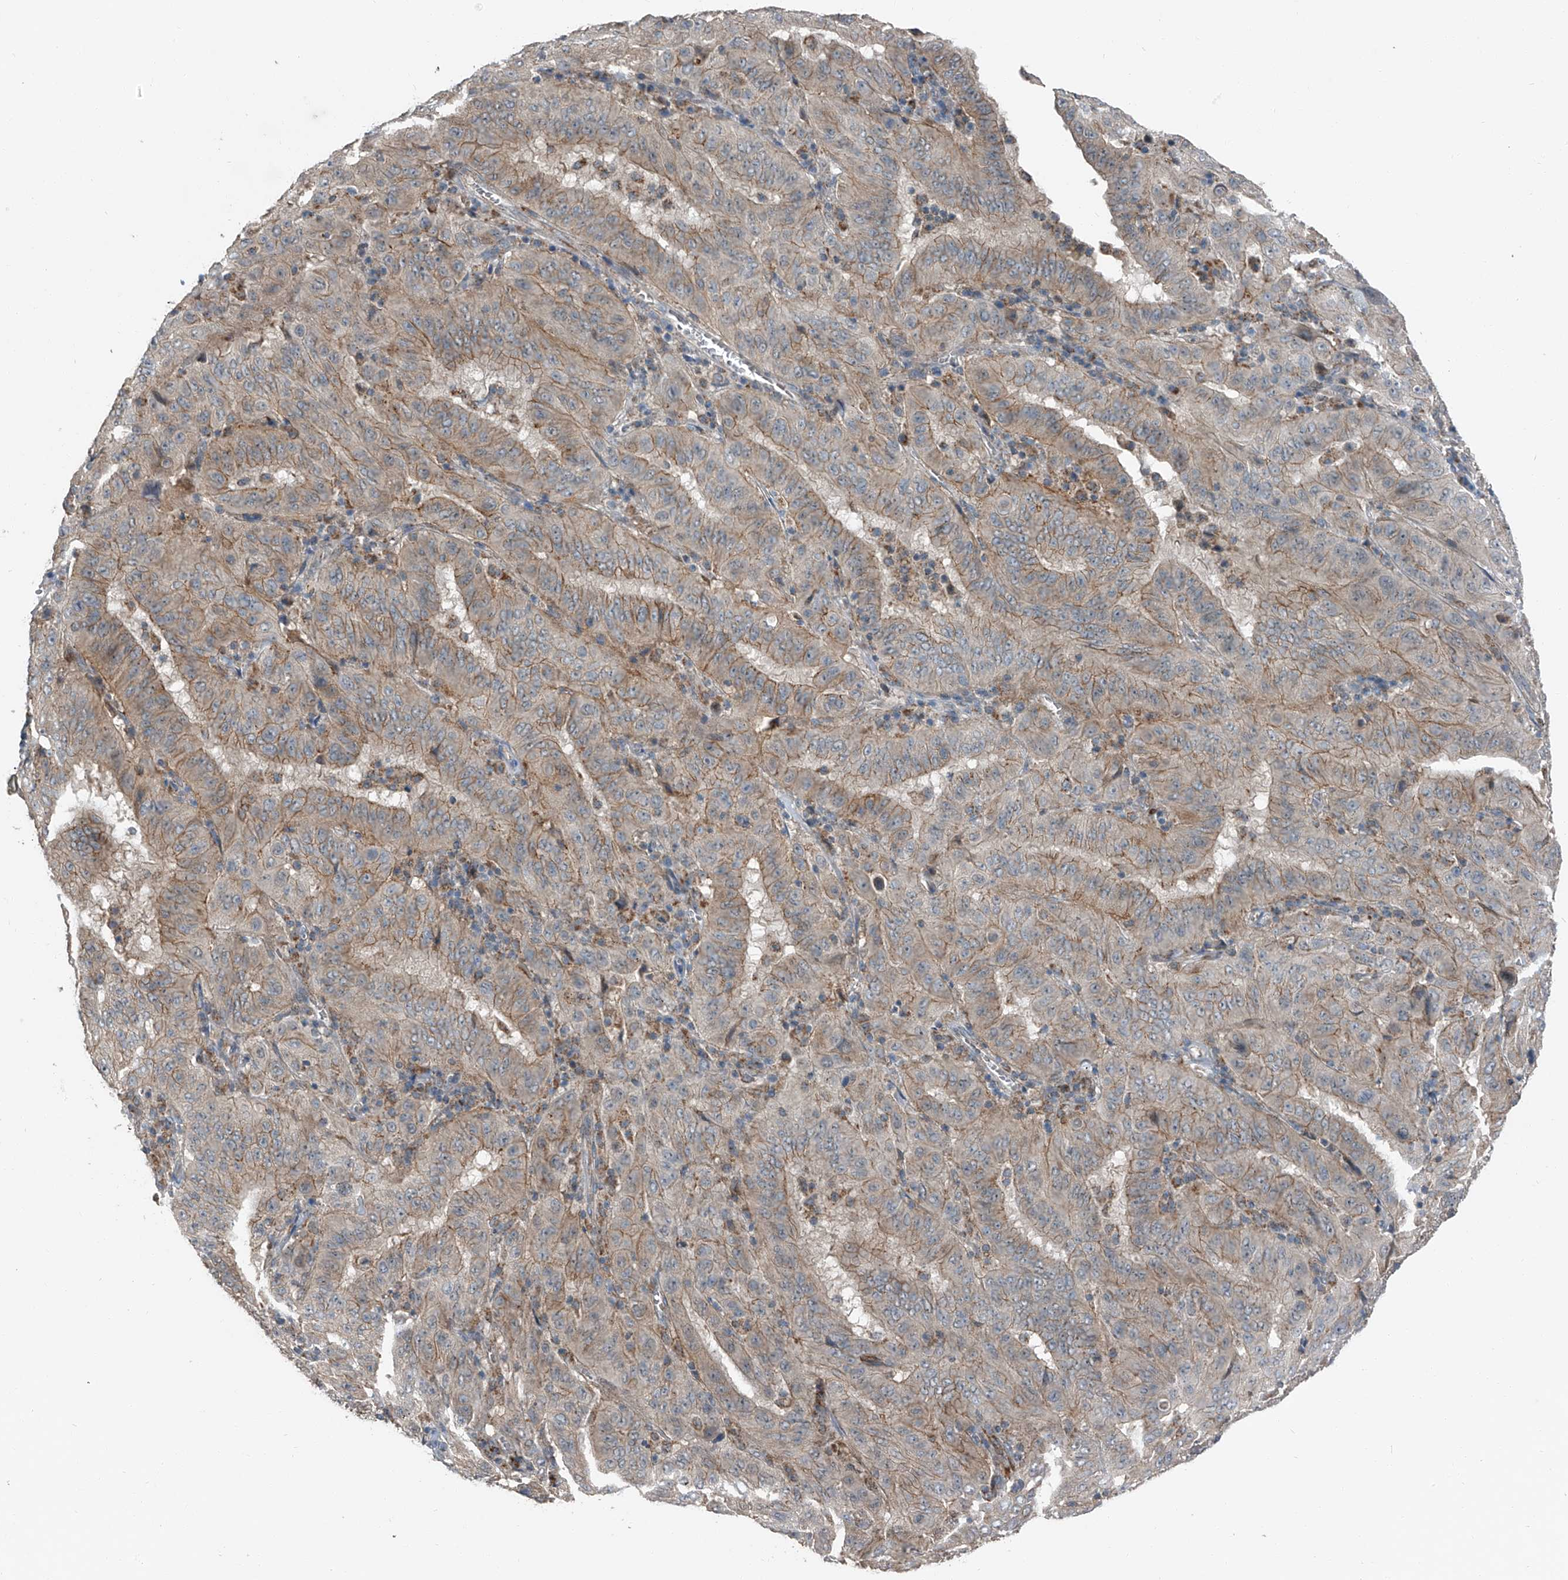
{"staining": {"intensity": "moderate", "quantity": "25%-75%", "location": "cytoplasmic/membranous"}, "tissue": "pancreatic cancer", "cell_type": "Tumor cells", "image_type": "cancer", "snomed": [{"axis": "morphology", "description": "Adenocarcinoma, NOS"}, {"axis": "topography", "description": "Pancreas"}], "caption": "Immunohistochemical staining of pancreatic cancer (adenocarcinoma) displays medium levels of moderate cytoplasmic/membranous protein staining in about 25%-75% of tumor cells.", "gene": "CHRNA7", "patient": {"sex": "male", "age": 63}}